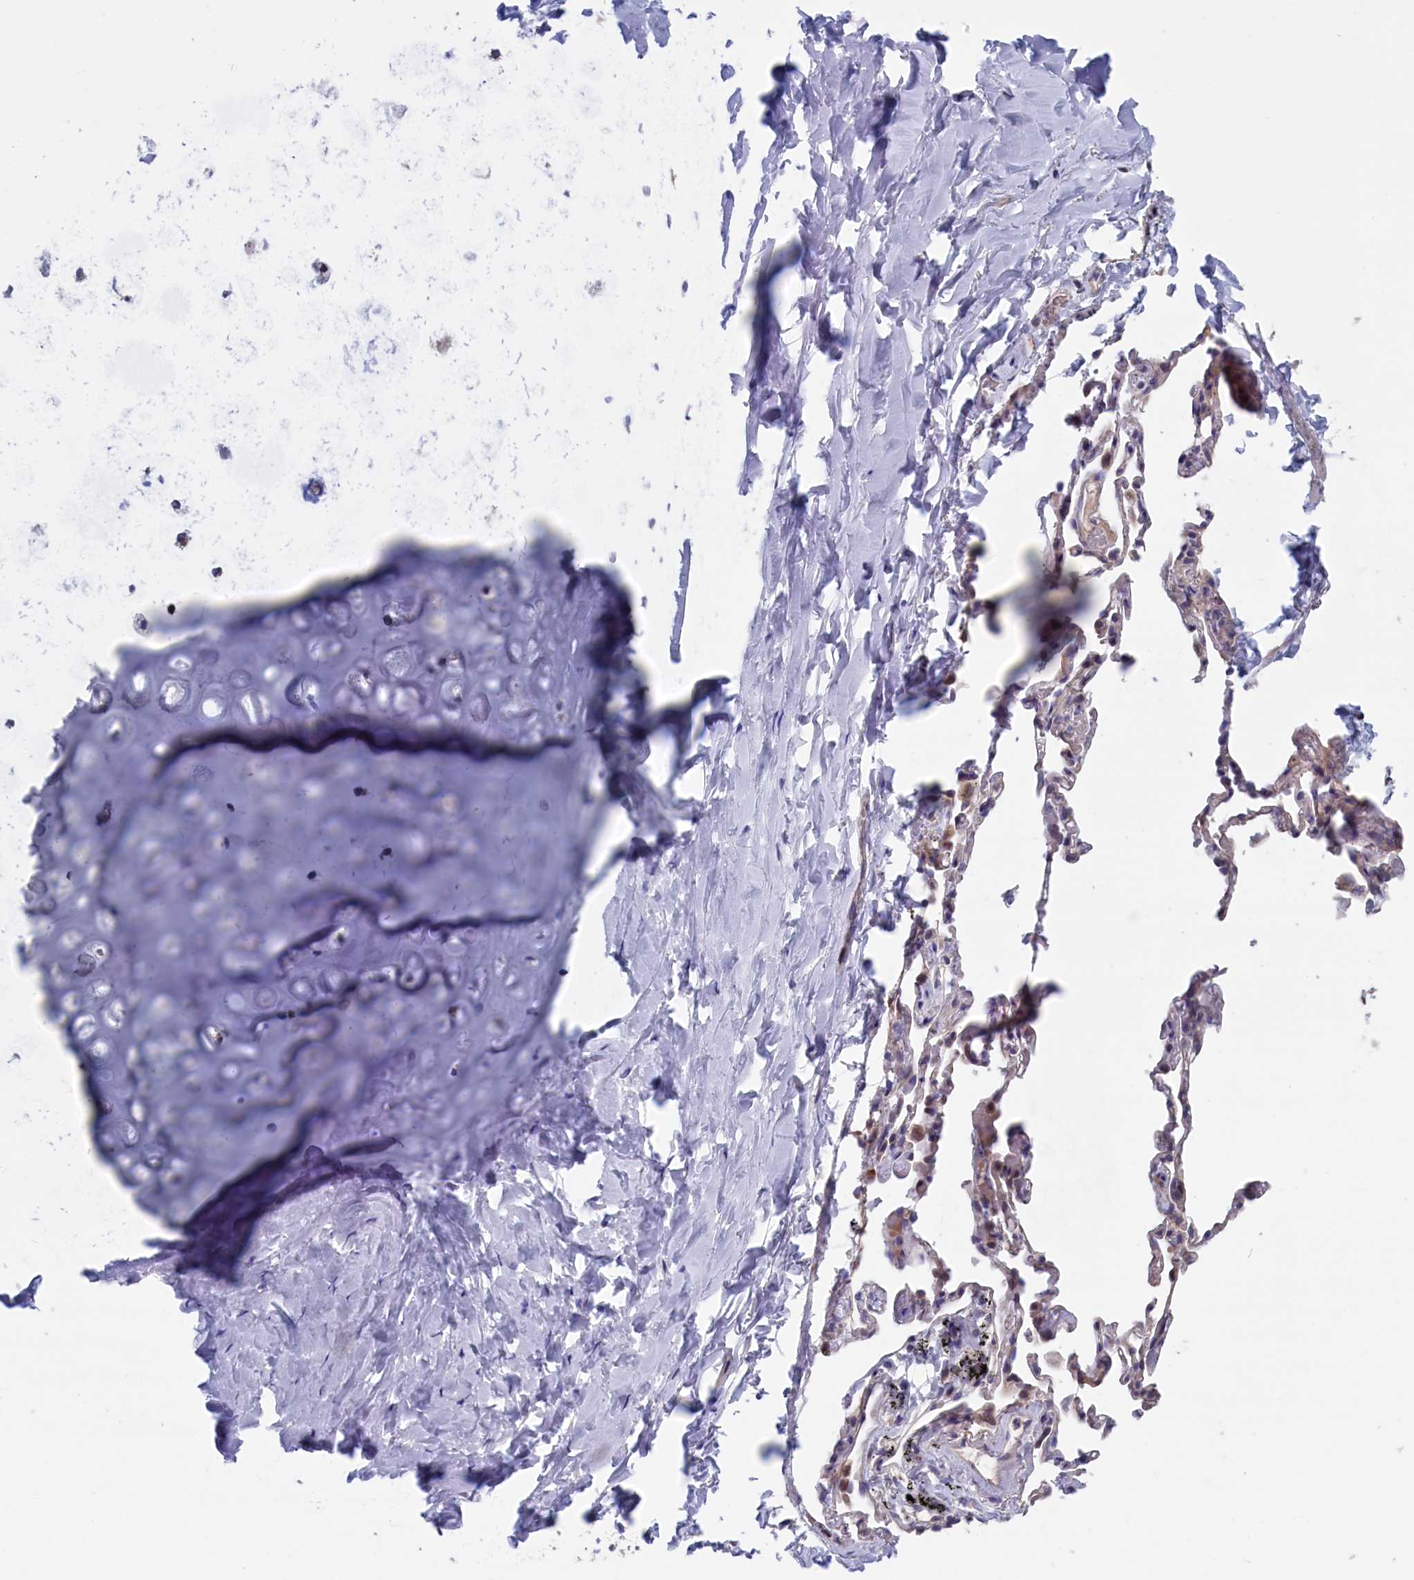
{"staining": {"intensity": "negative", "quantity": "none", "location": "none"}, "tissue": "adipose tissue", "cell_type": "Adipocytes", "image_type": "normal", "snomed": [{"axis": "morphology", "description": "Normal tissue, NOS"}, {"axis": "topography", "description": "Lymph node"}, {"axis": "topography", "description": "Bronchus"}], "caption": "Adipose tissue stained for a protein using immunohistochemistry reveals no expression adipocytes.", "gene": "NIBAN3", "patient": {"sex": "male", "age": 63}}